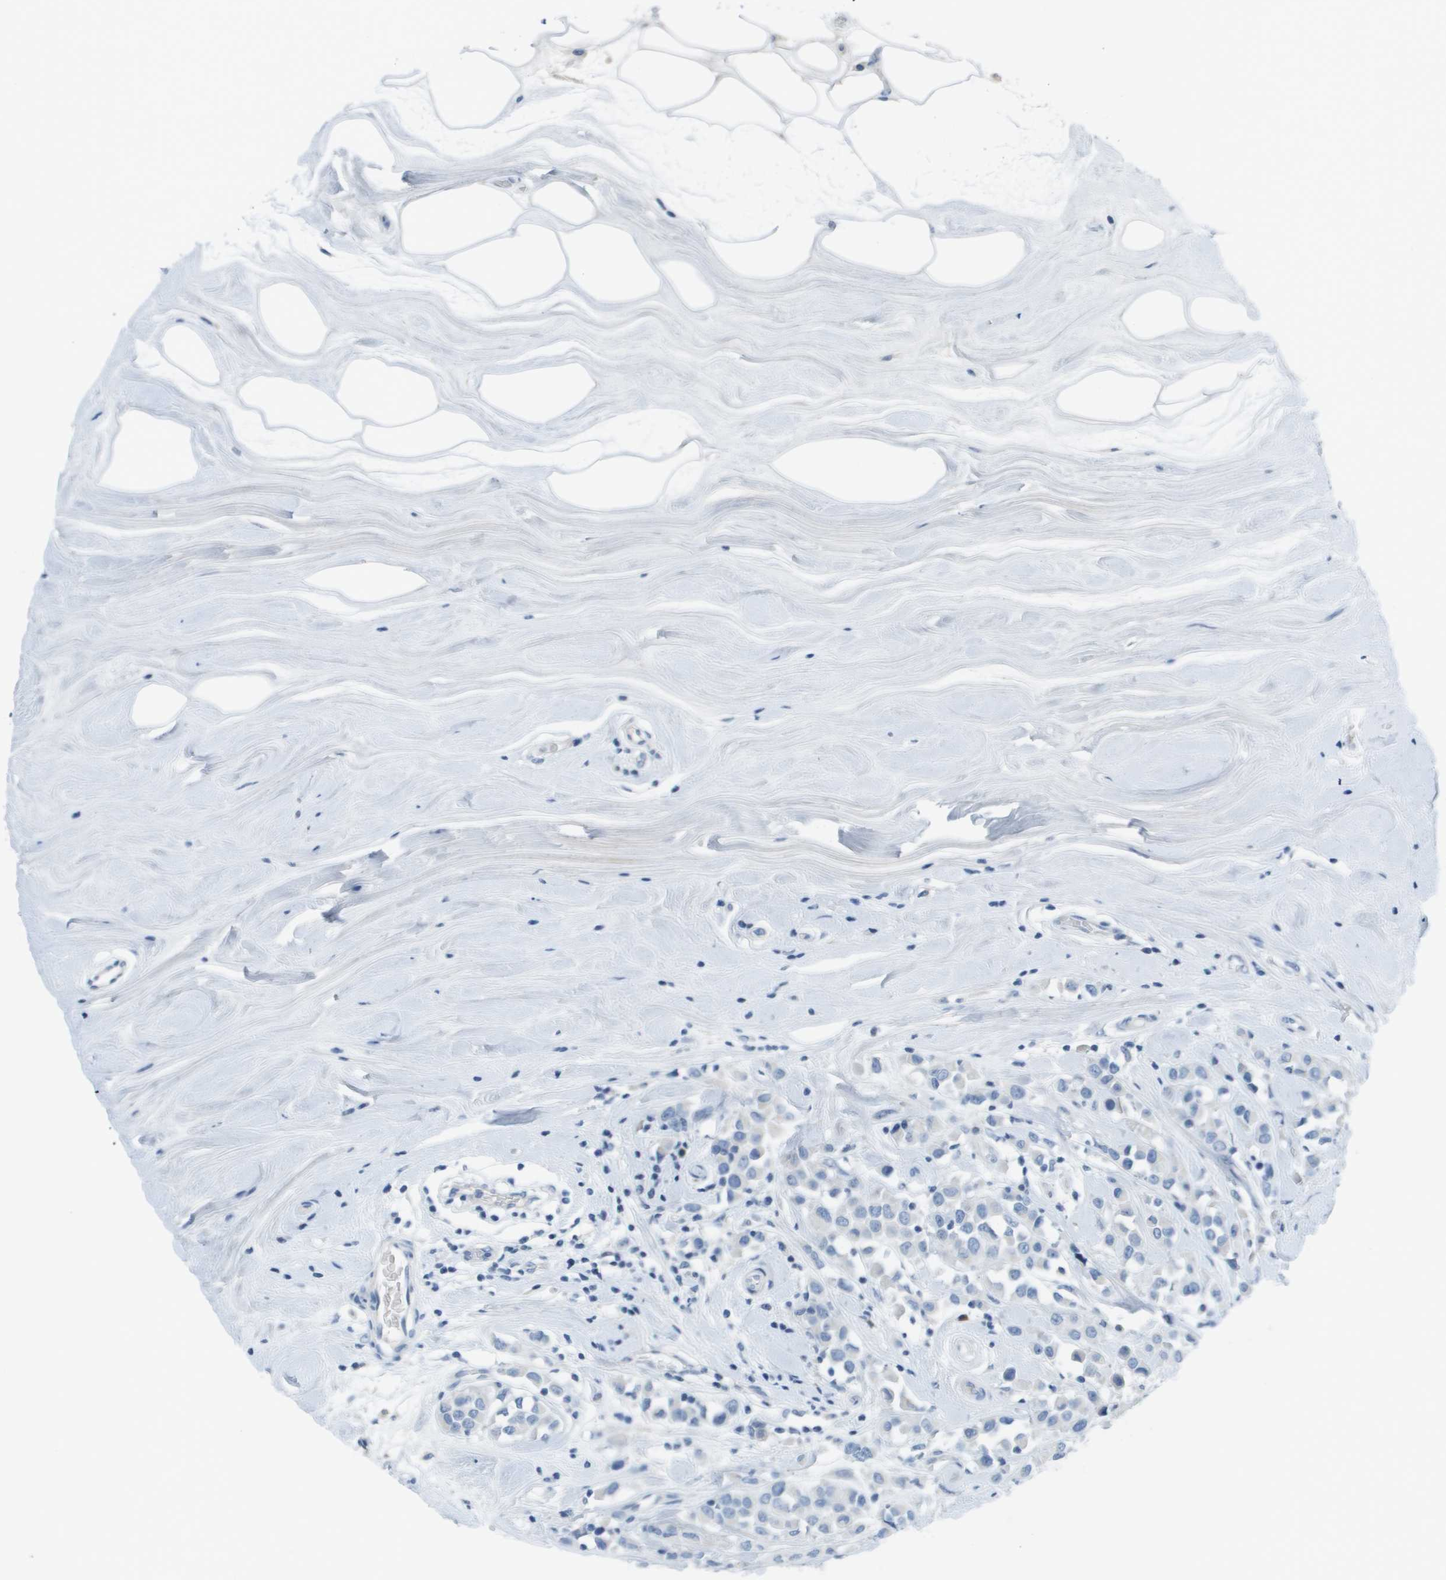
{"staining": {"intensity": "negative", "quantity": "none", "location": "none"}, "tissue": "breast cancer", "cell_type": "Tumor cells", "image_type": "cancer", "snomed": [{"axis": "morphology", "description": "Duct carcinoma"}, {"axis": "topography", "description": "Breast"}], "caption": "Breast intraductal carcinoma was stained to show a protein in brown. There is no significant expression in tumor cells.", "gene": "GPR18", "patient": {"sex": "female", "age": 61}}